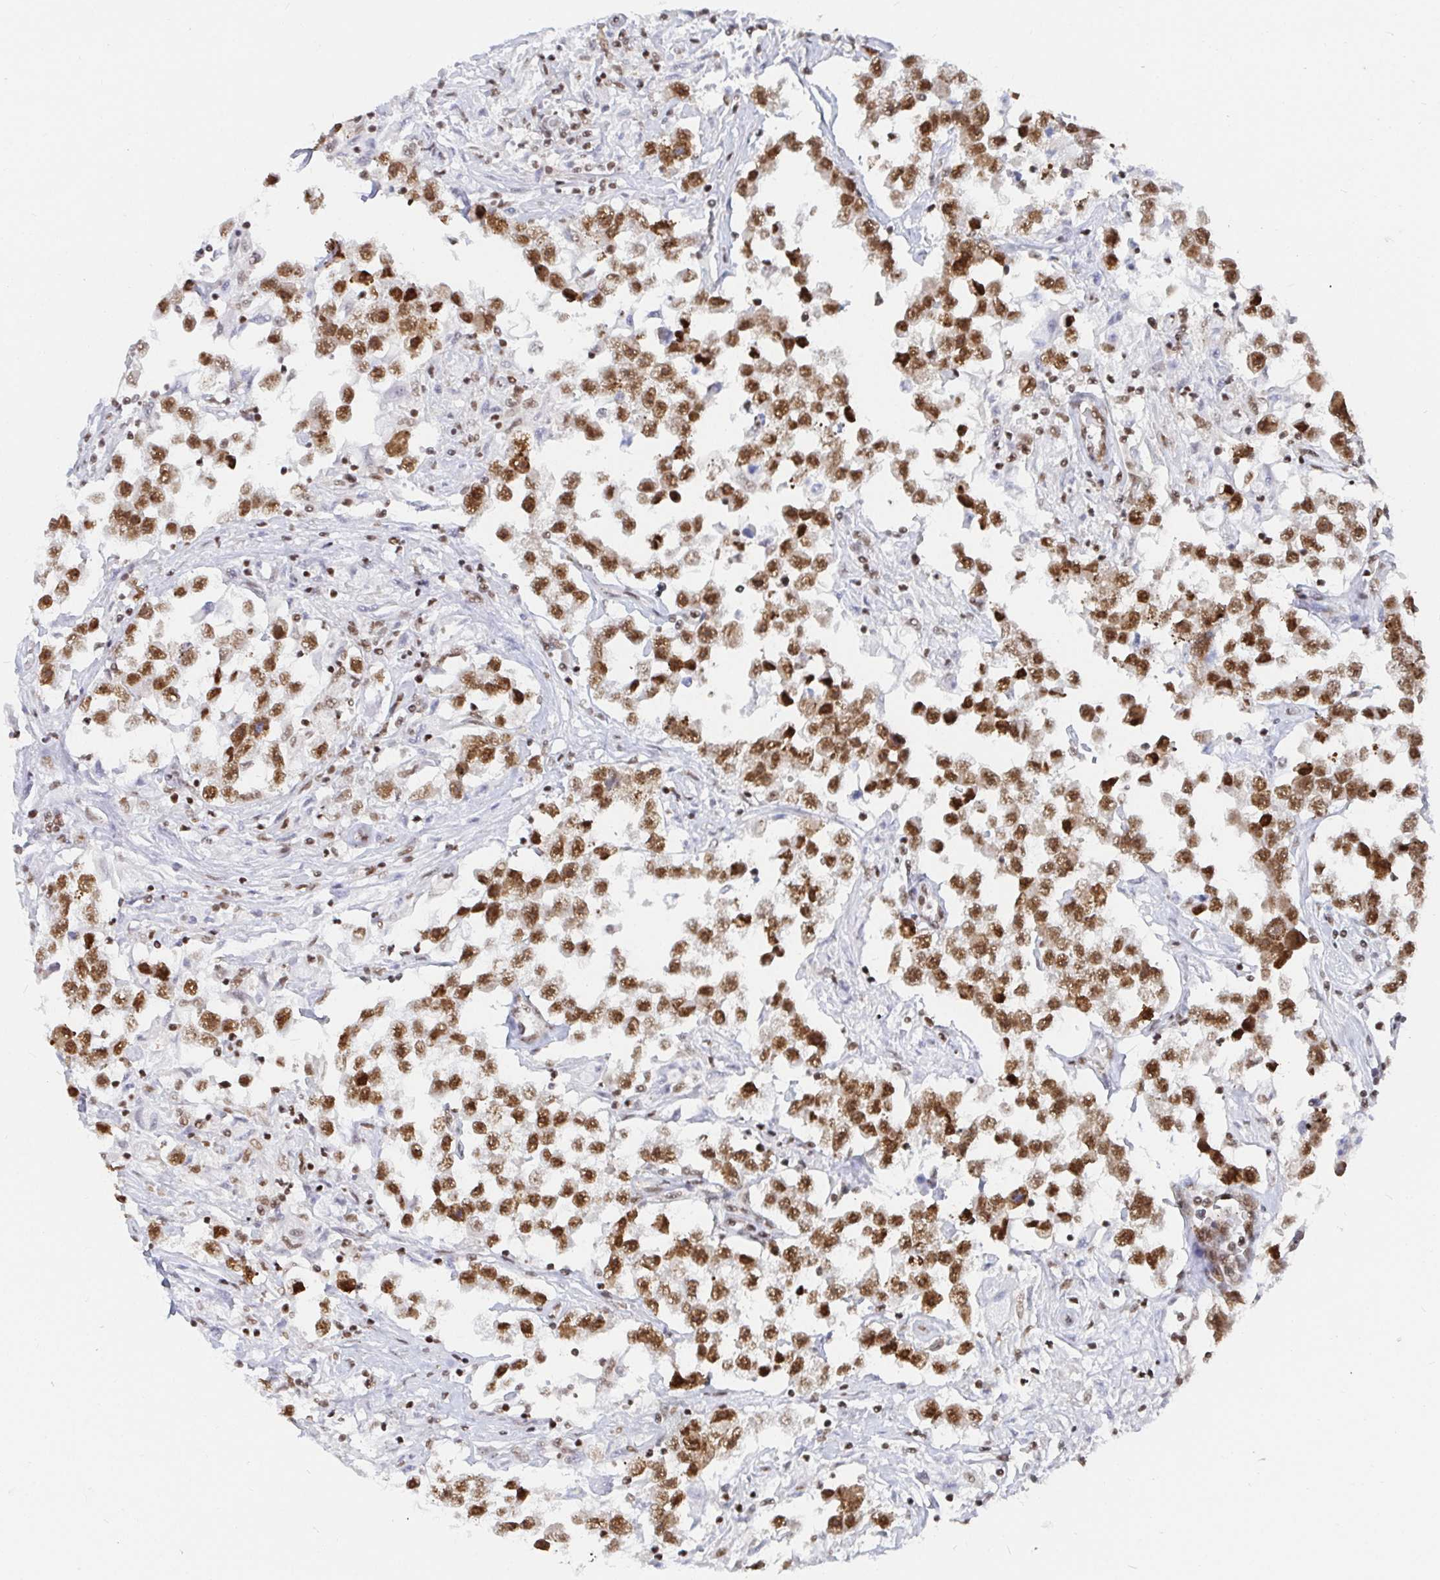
{"staining": {"intensity": "strong", "quantity": ">75%", "location": "nuclear"}, "tissue": "testis cancer", "cell_type": "Tumor cells", "image_type": "cancer", "snomed": [{"axis": "morphology", "description": "Seminoma, NOS"}, {"axis": "topography", "description": "Testis"}], "caption": "This is an image of IHC staining of seminoma (testis), which shows strong staining in the nuclear of tumor cells.", "gene": "EWSR1", "patient": {"sex": "male", "age": 46}}